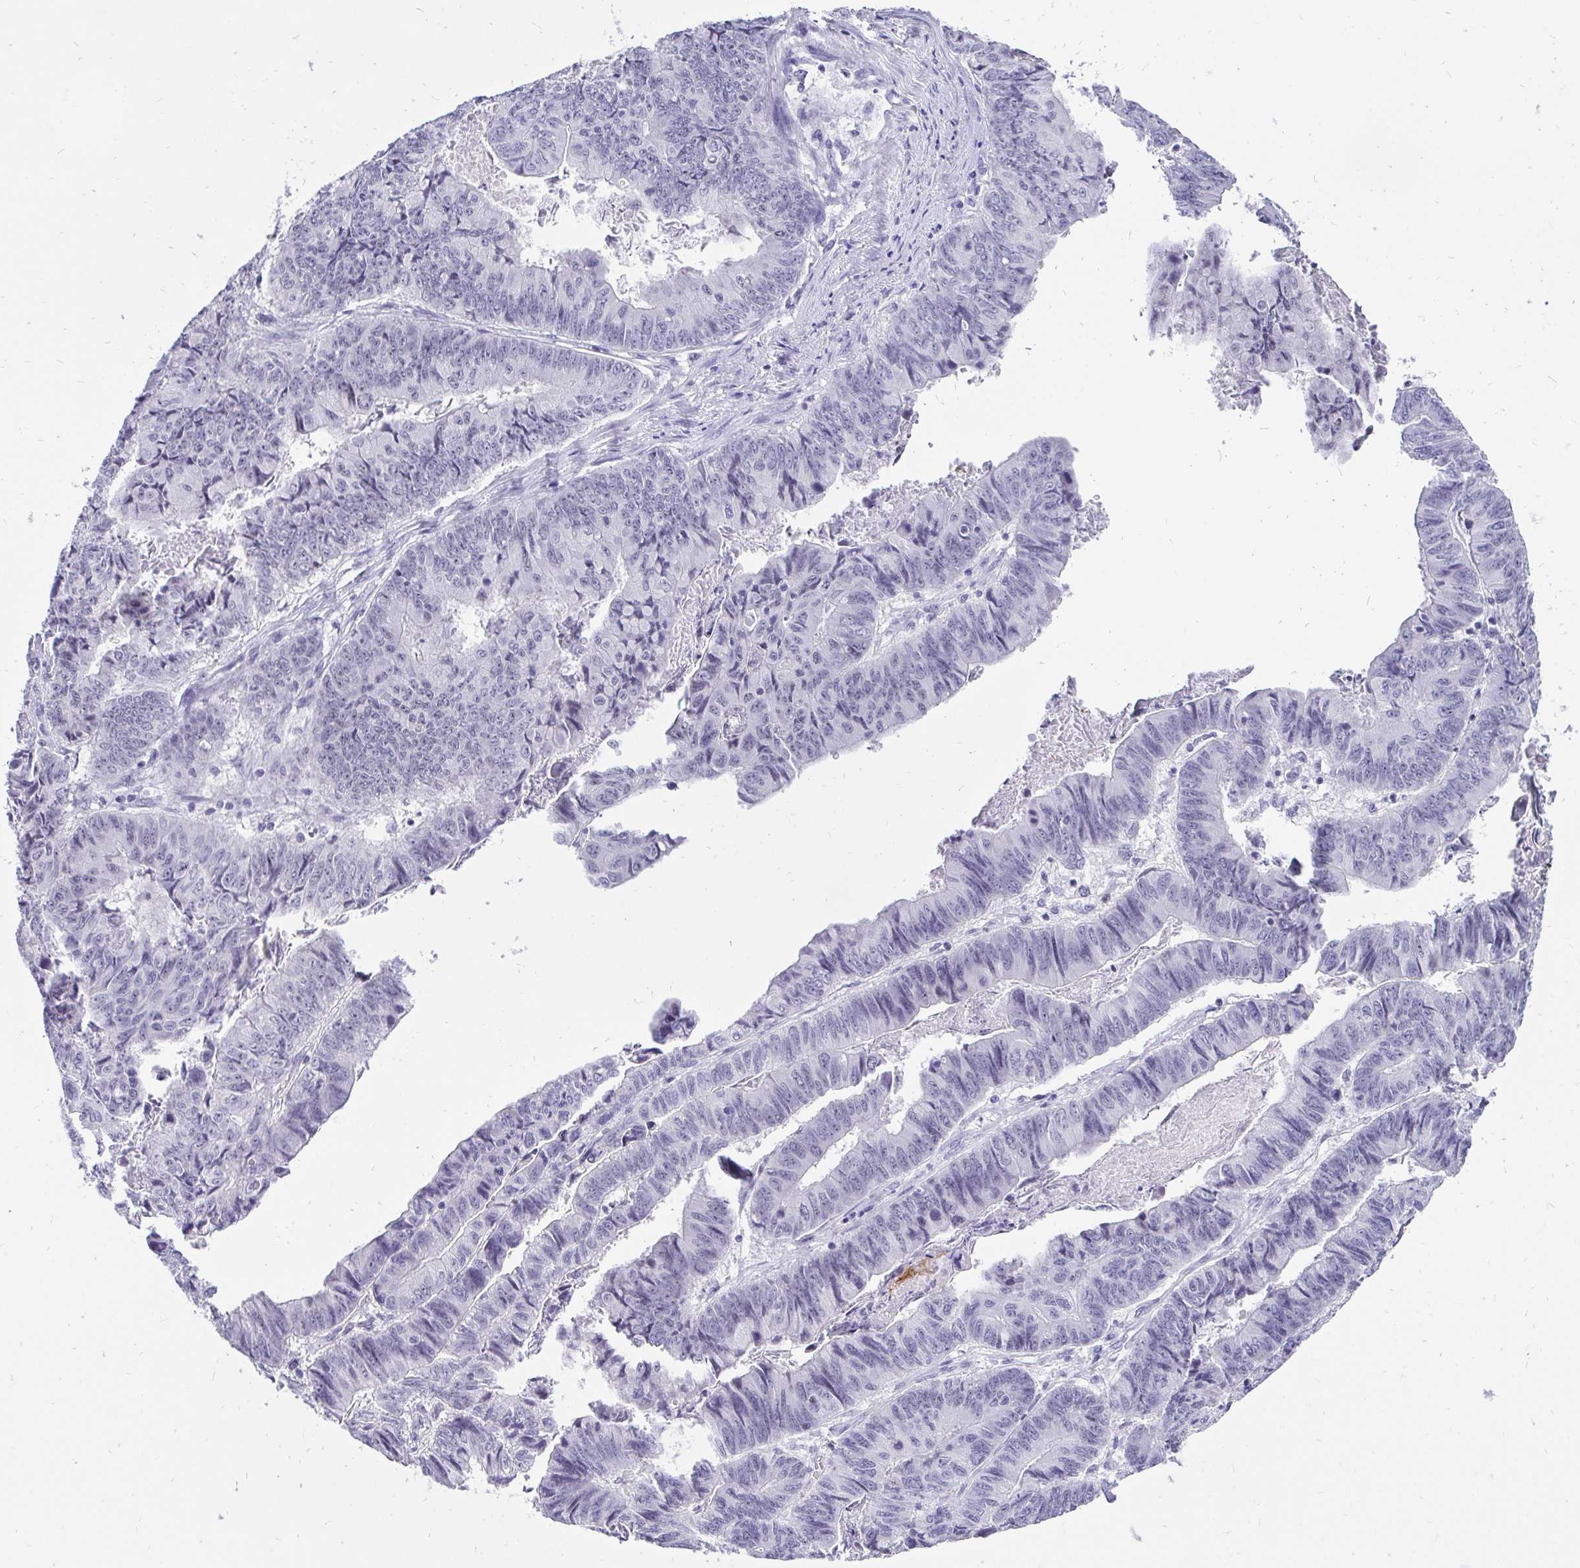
{"staining": {"intensity": "negative", "quantity": "none", "location": "none"}, "tissue": "stomach cancer", "cell_type": "Tumor cells", "image_type": "cancer", "snomed": [{"axis": "morphology", "description": "Adenocarcinoma, NOS"}, {"axis": "topography", "description": "Stomach, lower"}], "caption": "IHC photomicrograph of neoplastic tissue: human adenocarcinoma (stomach) stained with DAB reveals no significant protein staining in tumor cells. (Brightfield microscopy of DAB IHC at high magnification).", "gene": "ZNF860", "patient": {"sex": "male", "age": 77}}